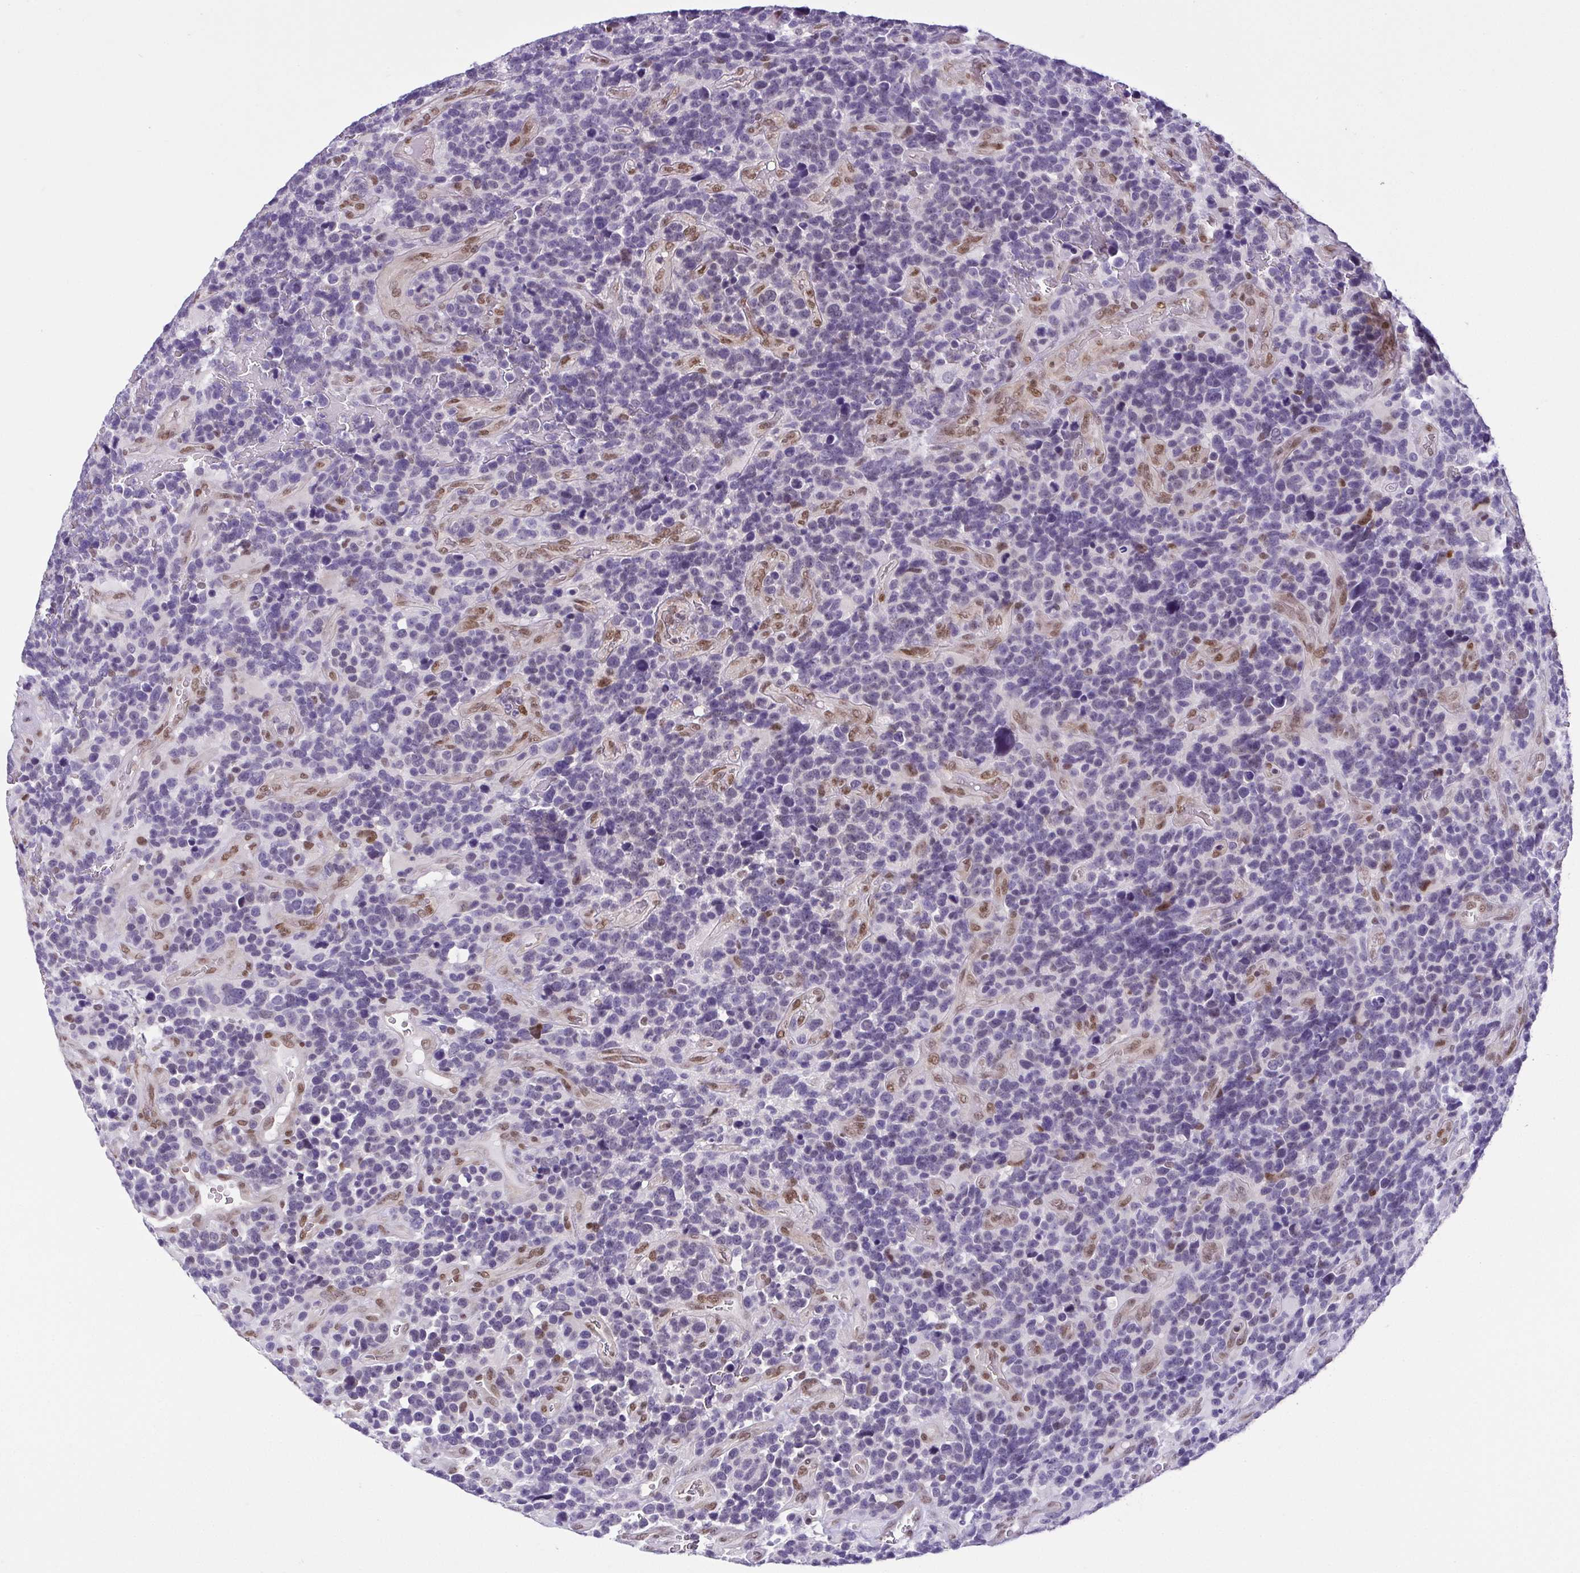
{"staining": {"intensity": "negative", "quantity": "none", "location": "none"}, "tissue": "glioma", "cell_type": "Tumor cells", "image_type": "cancer", "snomed": [{"axis": "morphology", "description": "Glioma, malignant, High grade"}, {"axis": "topography", "description": "Brain"}], "caption": "Immunohistochemistry (IHC) of malignant glioma (high-grade) shows no positivity in tumor cells.", "gene": "RBM3", "patient": {"sex": "male", "age": 33}}